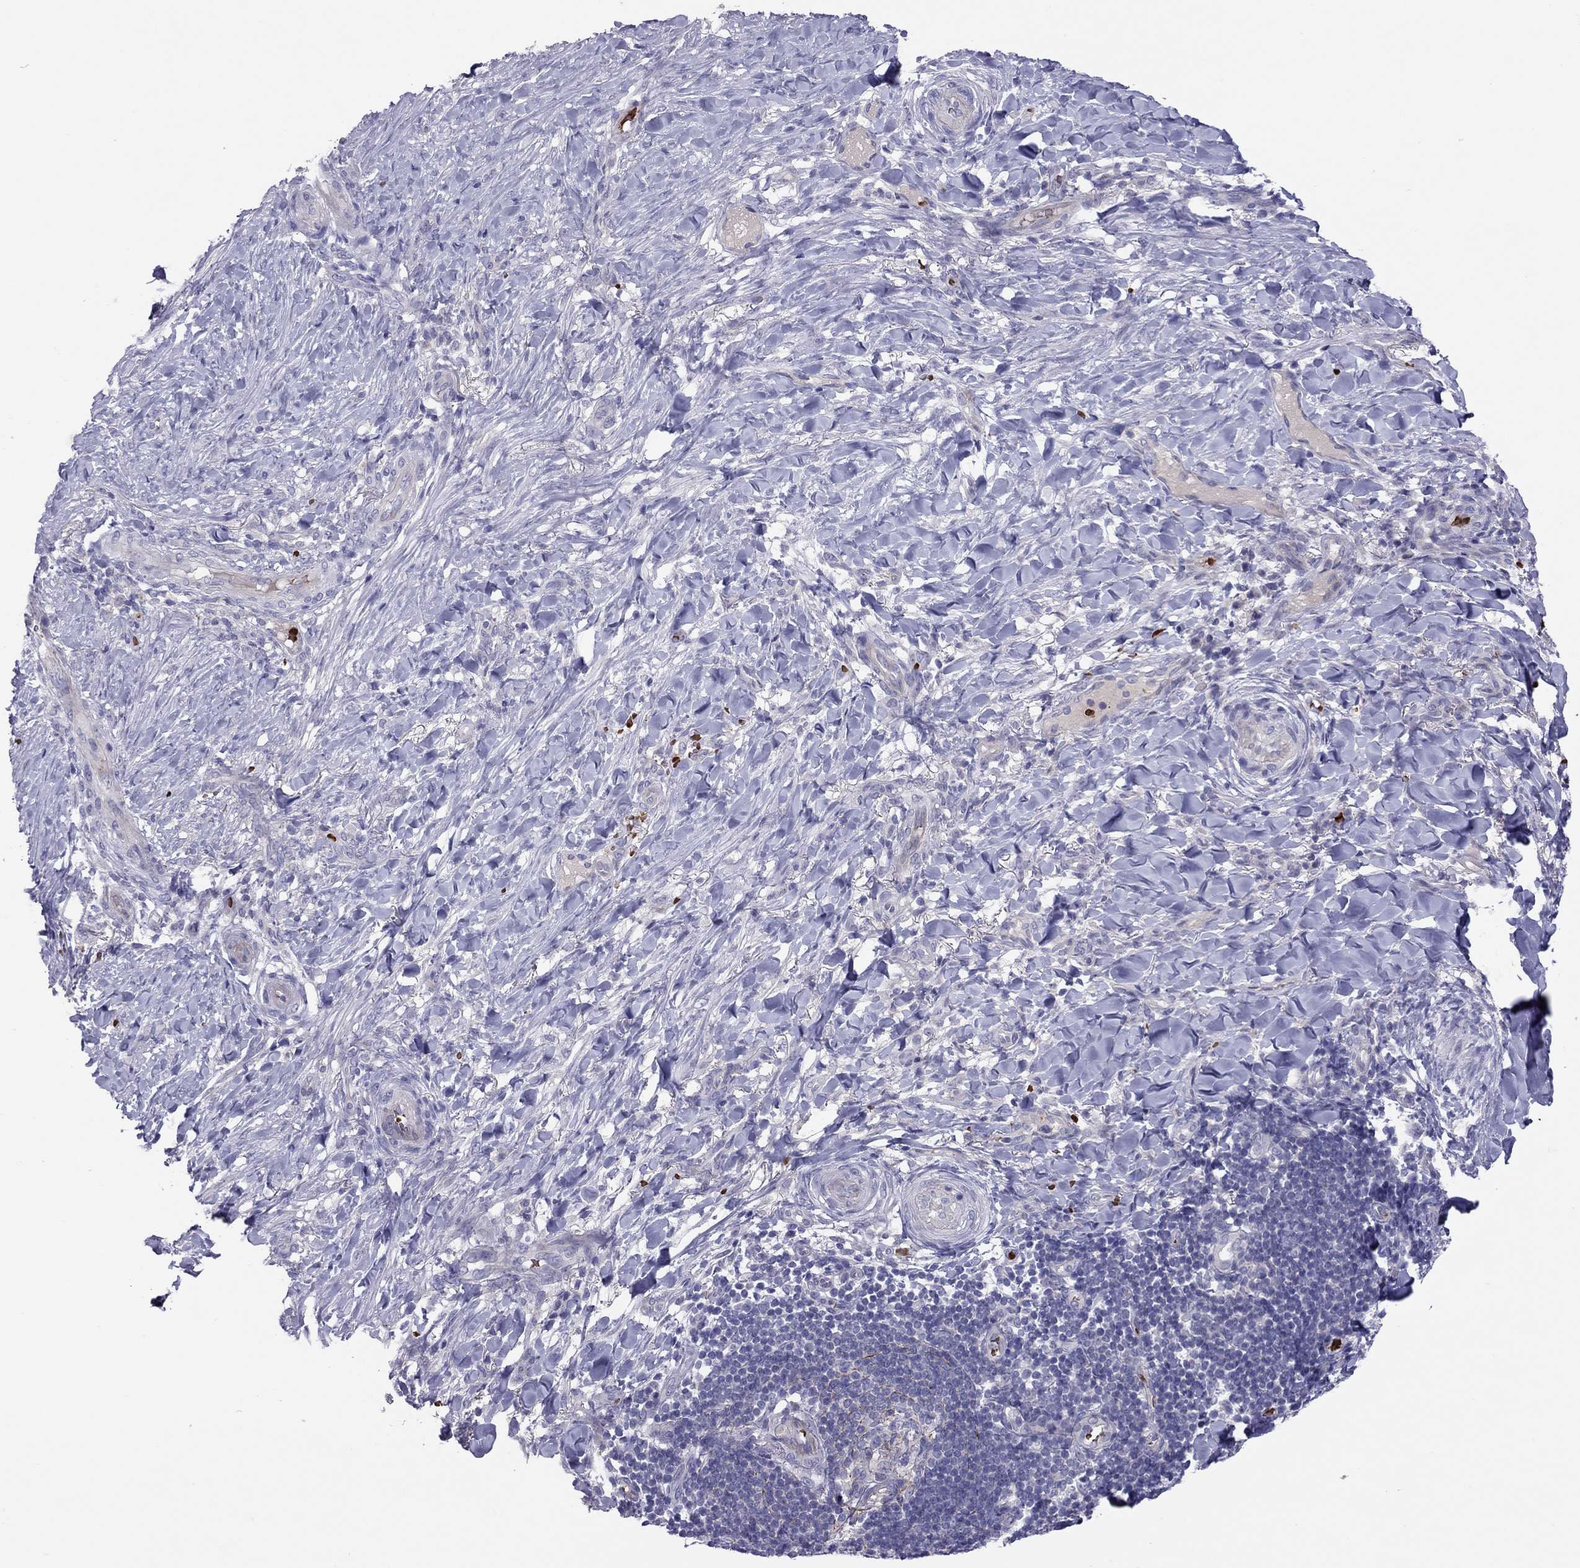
{"staining": {"intensity": "negative", "quantity": "none", "location": "none"}, "tissue": "skin cancer", "cell_type": "Tumor cells", "image_type": "cancer", "snomed": [{"axis": "morphology", "description": "Basal cell carcinoma"}, {"axis": "topography", "description": "Skin"}], "caption": "Immunohistochemical staining of human basal cell carcinoma (skin) demonstrates no significant staining in tumor cells. (Brightfield microscopy of DAB IHC at high magnification).", "gene": "FRMD1", "patient": {"sex": "female", "age": 69}}